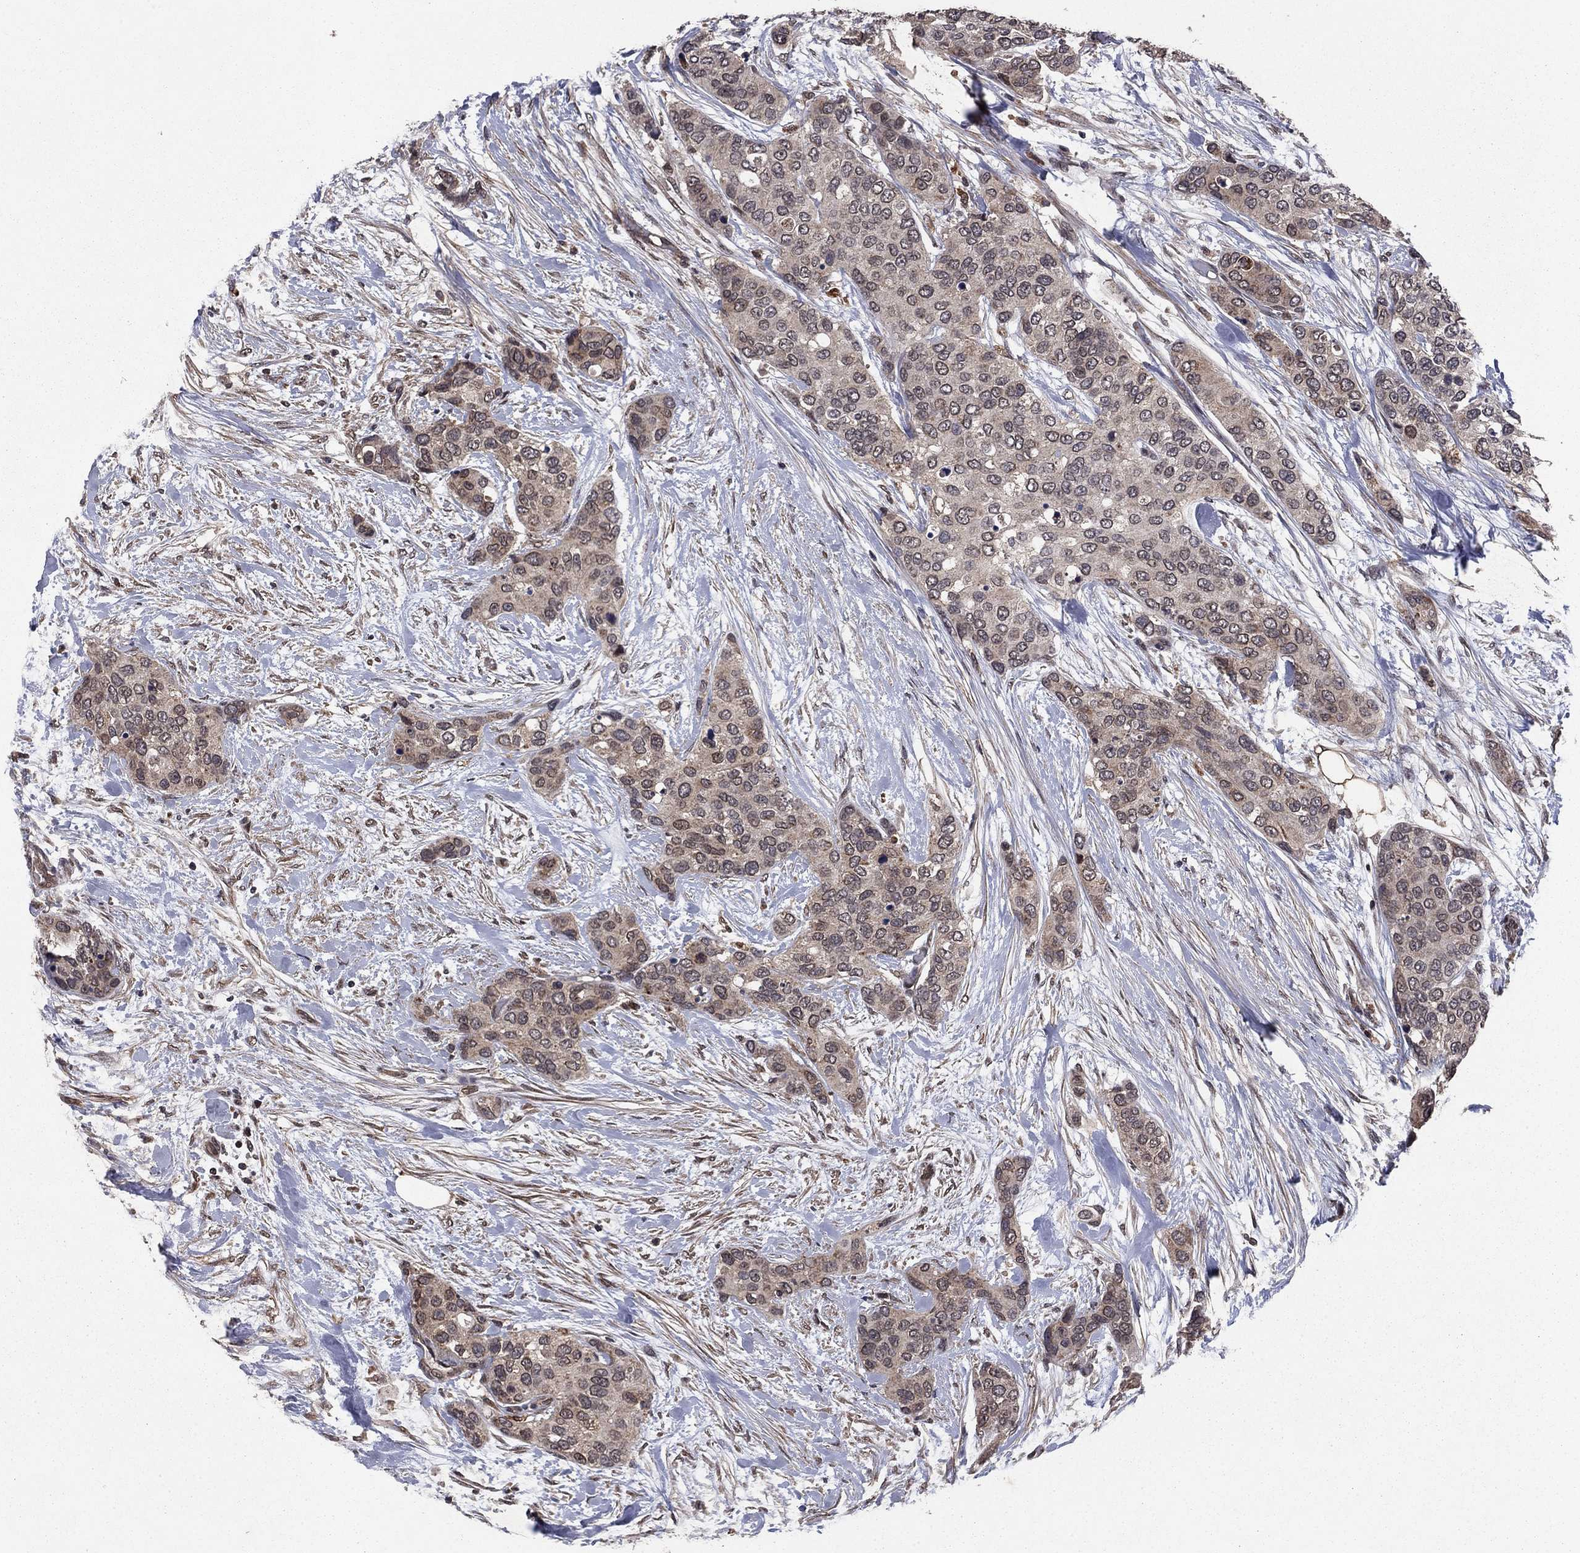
{"staining": {"intensity": "negative", "quantity": "none", "location": "none"}, "tissue": "urothelial cancer", "cell_type": "Tumor cells", "image_type": "cancer", "snomed": [{"axis": "morphology", "description": "Urothelial carcinoma, High grade"}, {"axis": "topography", "description": "Urinary bladder"}], "caption": "The micrograph reveals no significant staining in tumor cells of high-grade urothelial carcinoma.", "gene": "DHRS1", "patient": {"sex": "male", "age": 77}}